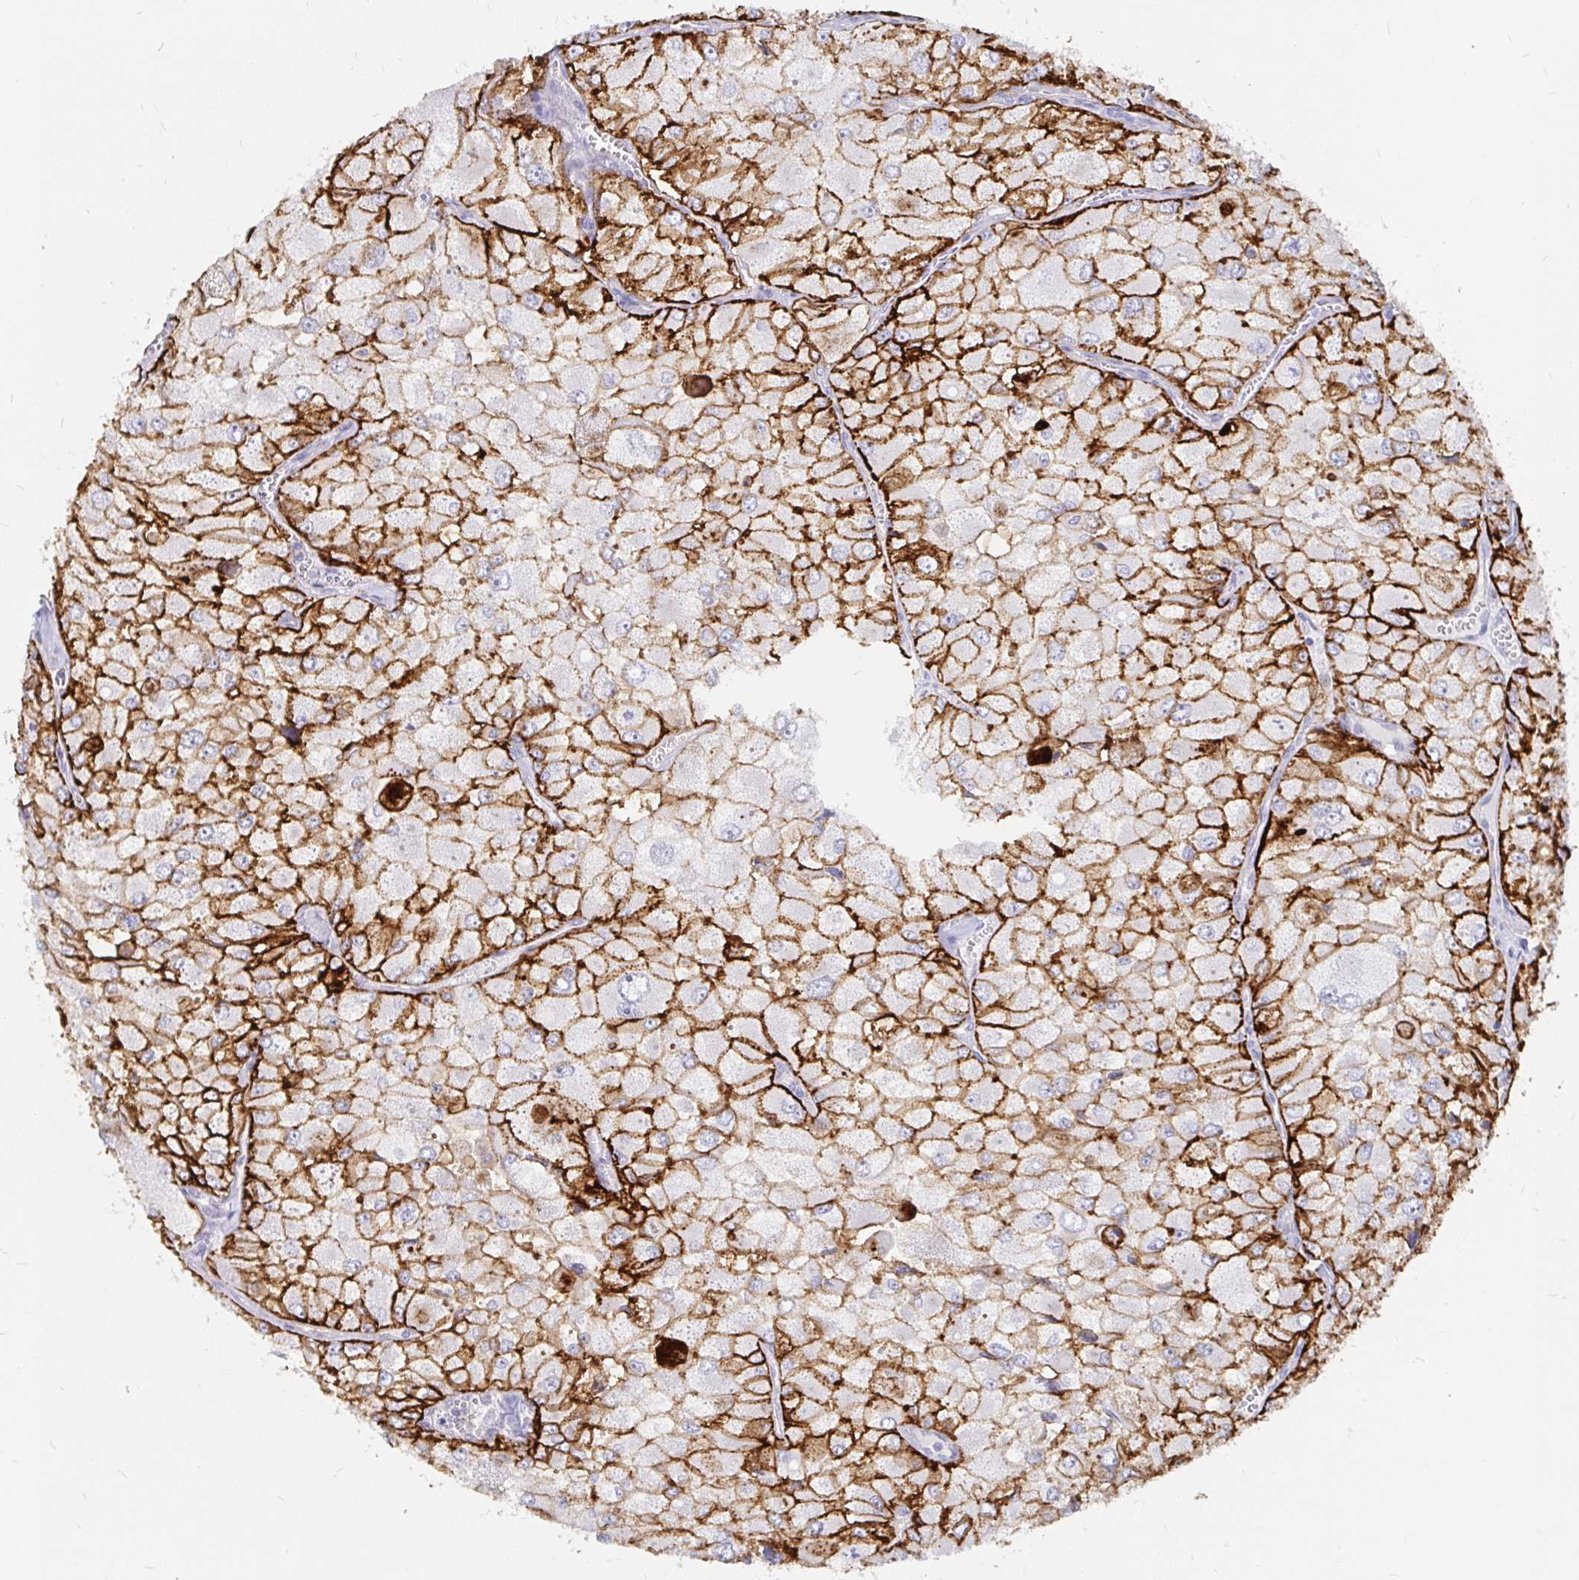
{"staining": {"intensity": "strong", "quantity": ">75%", "location": "cytoplasmic/membranous"}, "tissue": "renal cancer", "cell_type": "Tumor cells", "image_type": "cancer", "snomed": [{"axis": "morphology", "description": "Adenocarcinoma, NOS"}, {"axis": "topography", "description": "Kidney"}], "caption": "Renal cancer tissue displays strong cytoplasmic/membranous expression in approximately >75% of tumor cells, visualized by immunohistochemistry.", "gene": "KCTD19", "patient": {"sex": "female", "age": 70}}